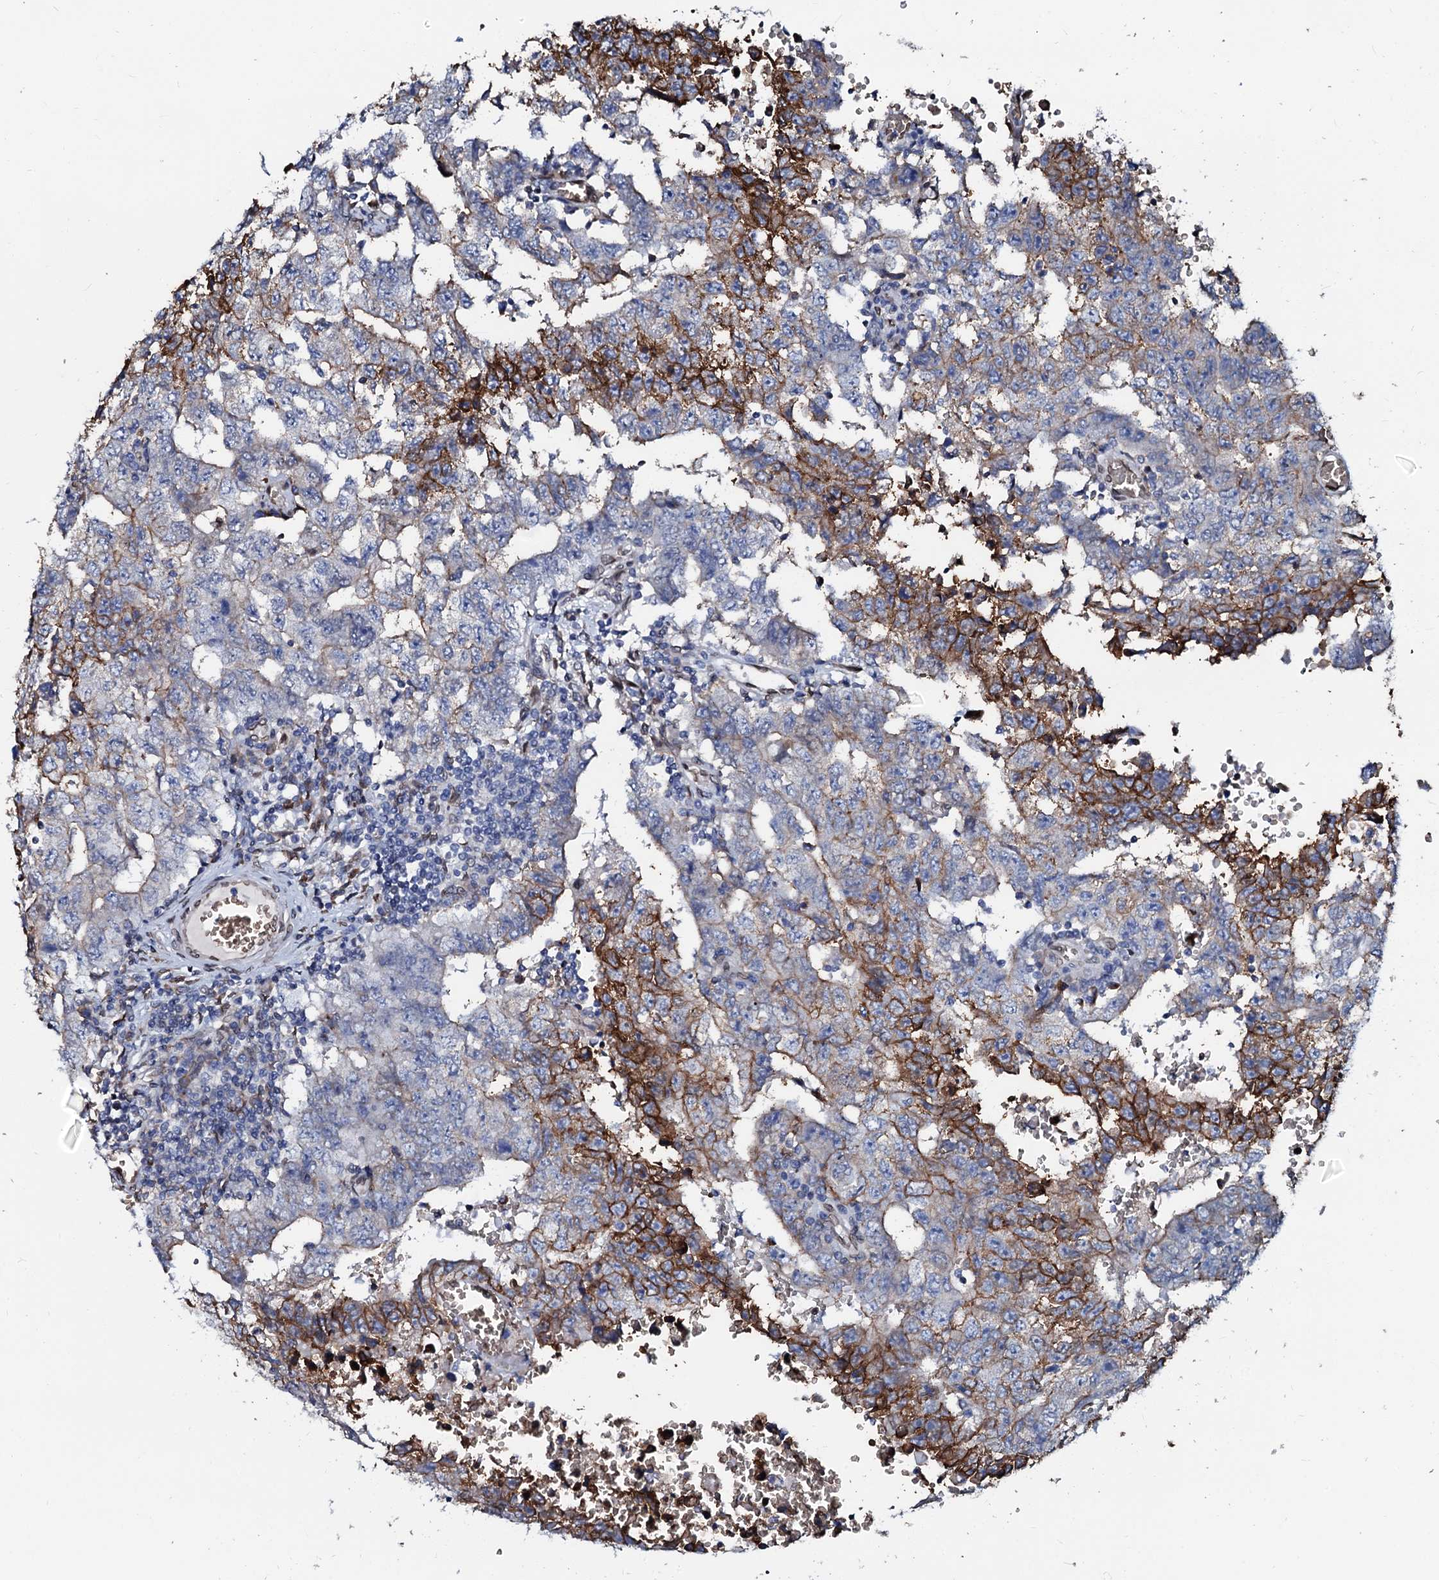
{"staining": {"intensity": "moderate", "quantity": "<25%", "location": "cytoplasmic/membranous"}, "tissue": "testis cancer", "cell_type": "Tumor cells", "image_type": "cancer", "snomed": [{"axis": "morphology", "description": "Carcinoma, Embryonal, NOS"}, {"axis": "topography", "description": "Testis"}], "caption": "Tumor cells exhibit low levels of moderate cytoplasmic/membranous staining in about <25% of cells in human testis embryonal carcinoma.", "gene": "NRP2", "patient": {"sex": "male", "age": 26}}